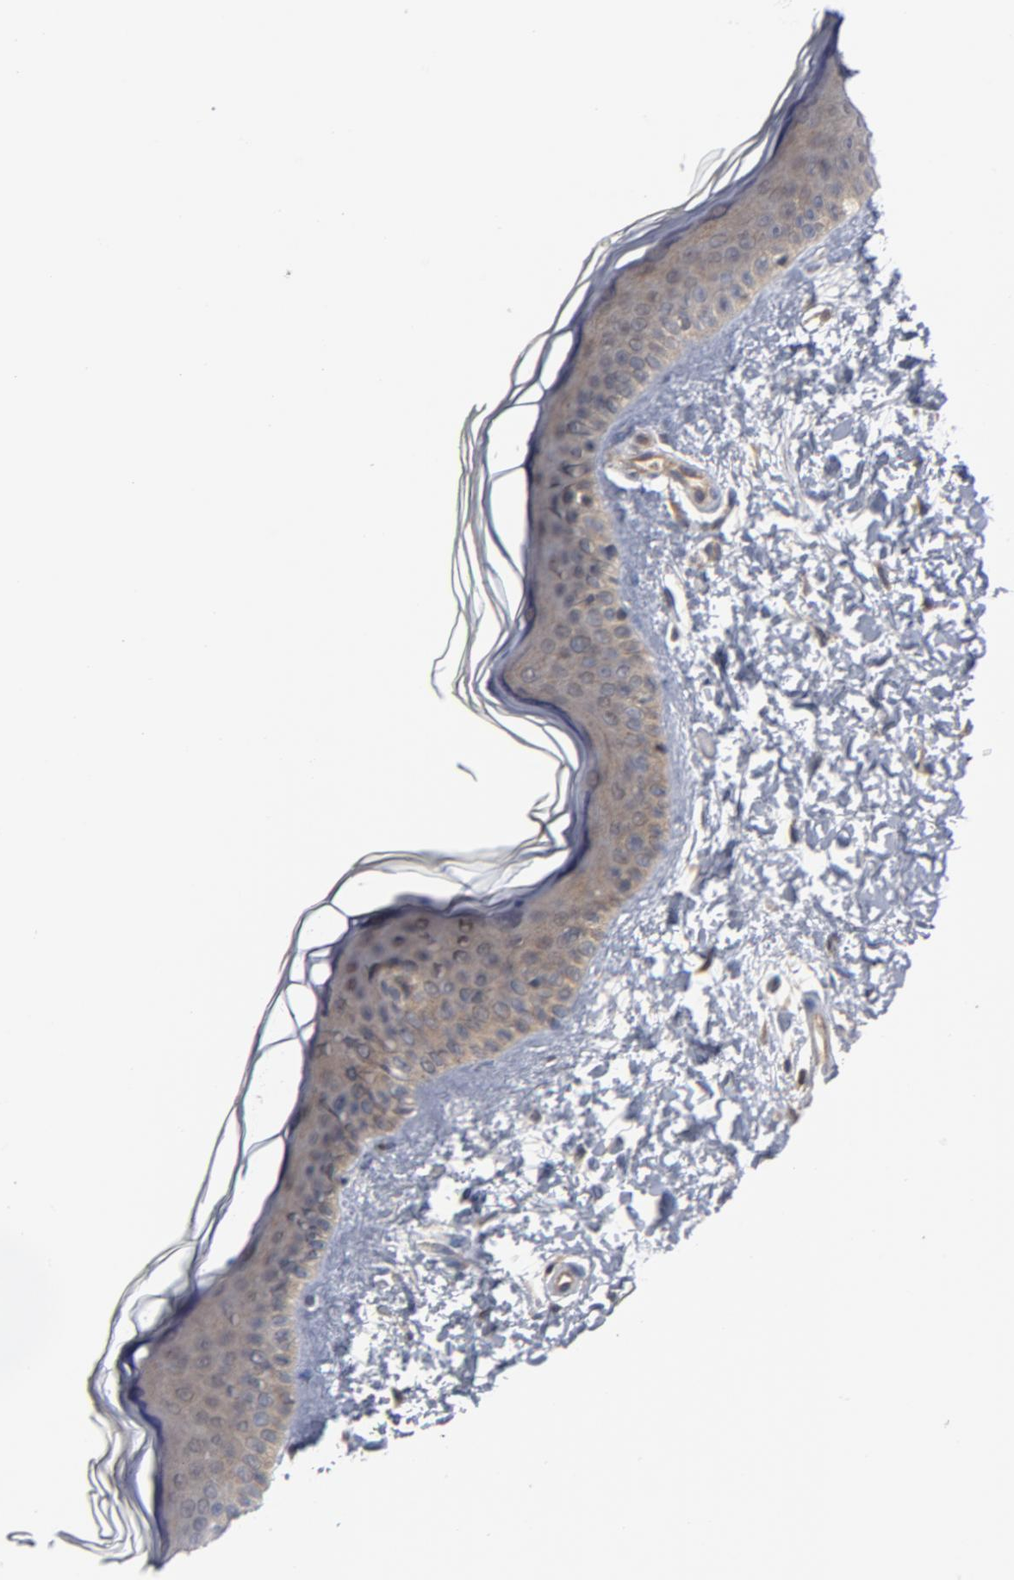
{"staining": {"intensity": "negative", "quantity": "none", "location": "none"}, "tissue": "skin", "cell_type": "Fibroblasts", "image_type": "normal", "snomed": [{"axis": "morphology", "description": "Normal tissue, NOS"}, {"axis": "topography", "description": "Skin"}], "caption": "DAB (3,3'-diaminobenzidine) immunohistochemical staining of benign skin exhibits no significant expression in fibroblasts. (DAB IHC visualized using brightfield microscopy, high magnification).", "gene": "TRADD", "patient": {"sex": "female", "age": 19}}